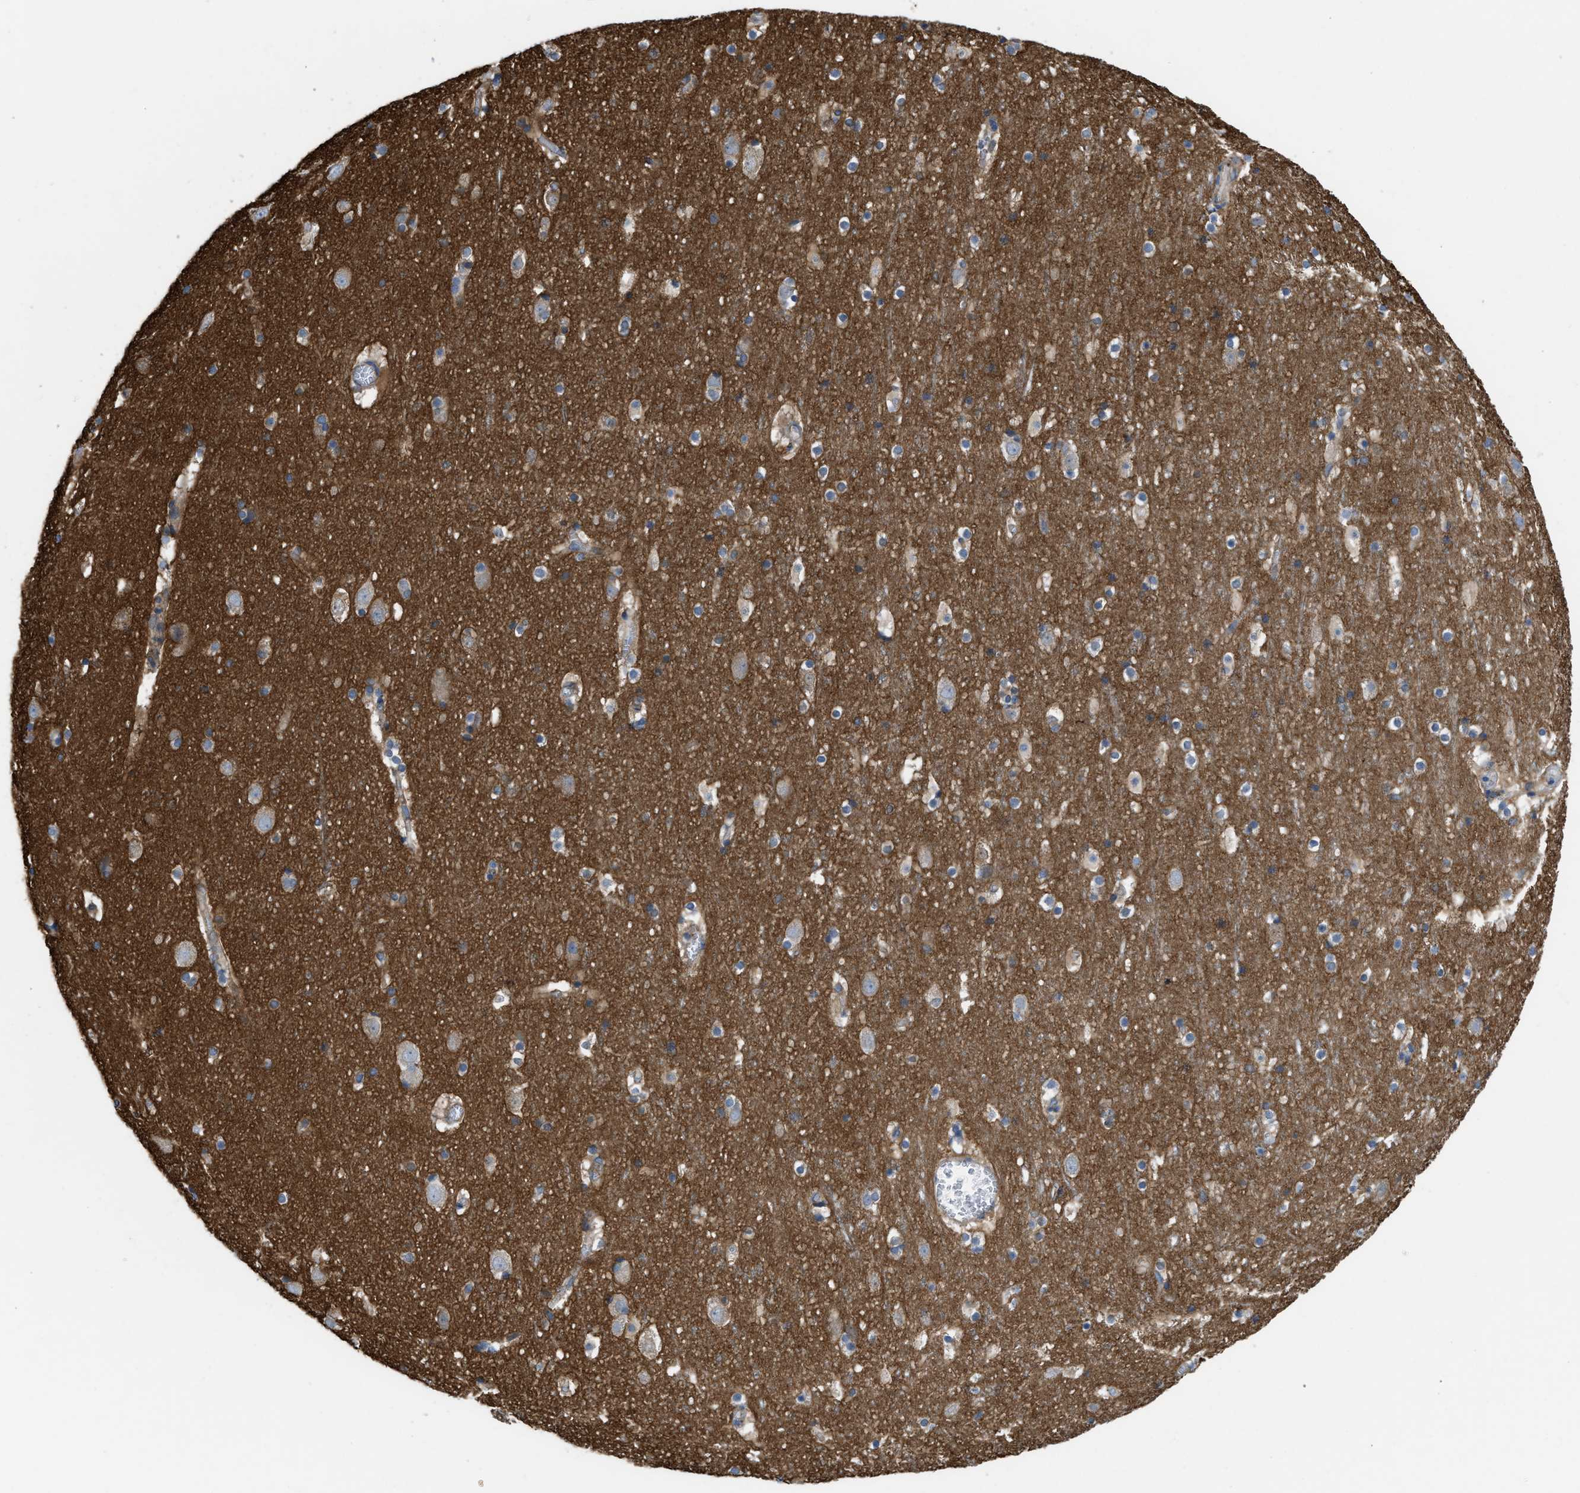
{"staining": {"intensity": "weak", "quantity": "25%-75%", "location": "cytoplasmic/membranous"}, "tissue": "cerebral cortex", "cell_type": "Endothelial cells", "image_type": "normal", "snomed": [{"axis": "morphology", "description": "Normal tissue, NOS"}, {"axis": "topography", "description": "Cerebral cortex"}], "caption": "IHC (DAB) staining of normal human cerebral cortex shows weak cytoplasmic/membranous protein positivity in about 25%-75% of endothelial cells.", "gene": "MYO18A", "patient": {"sex": "male", "age": 45}}